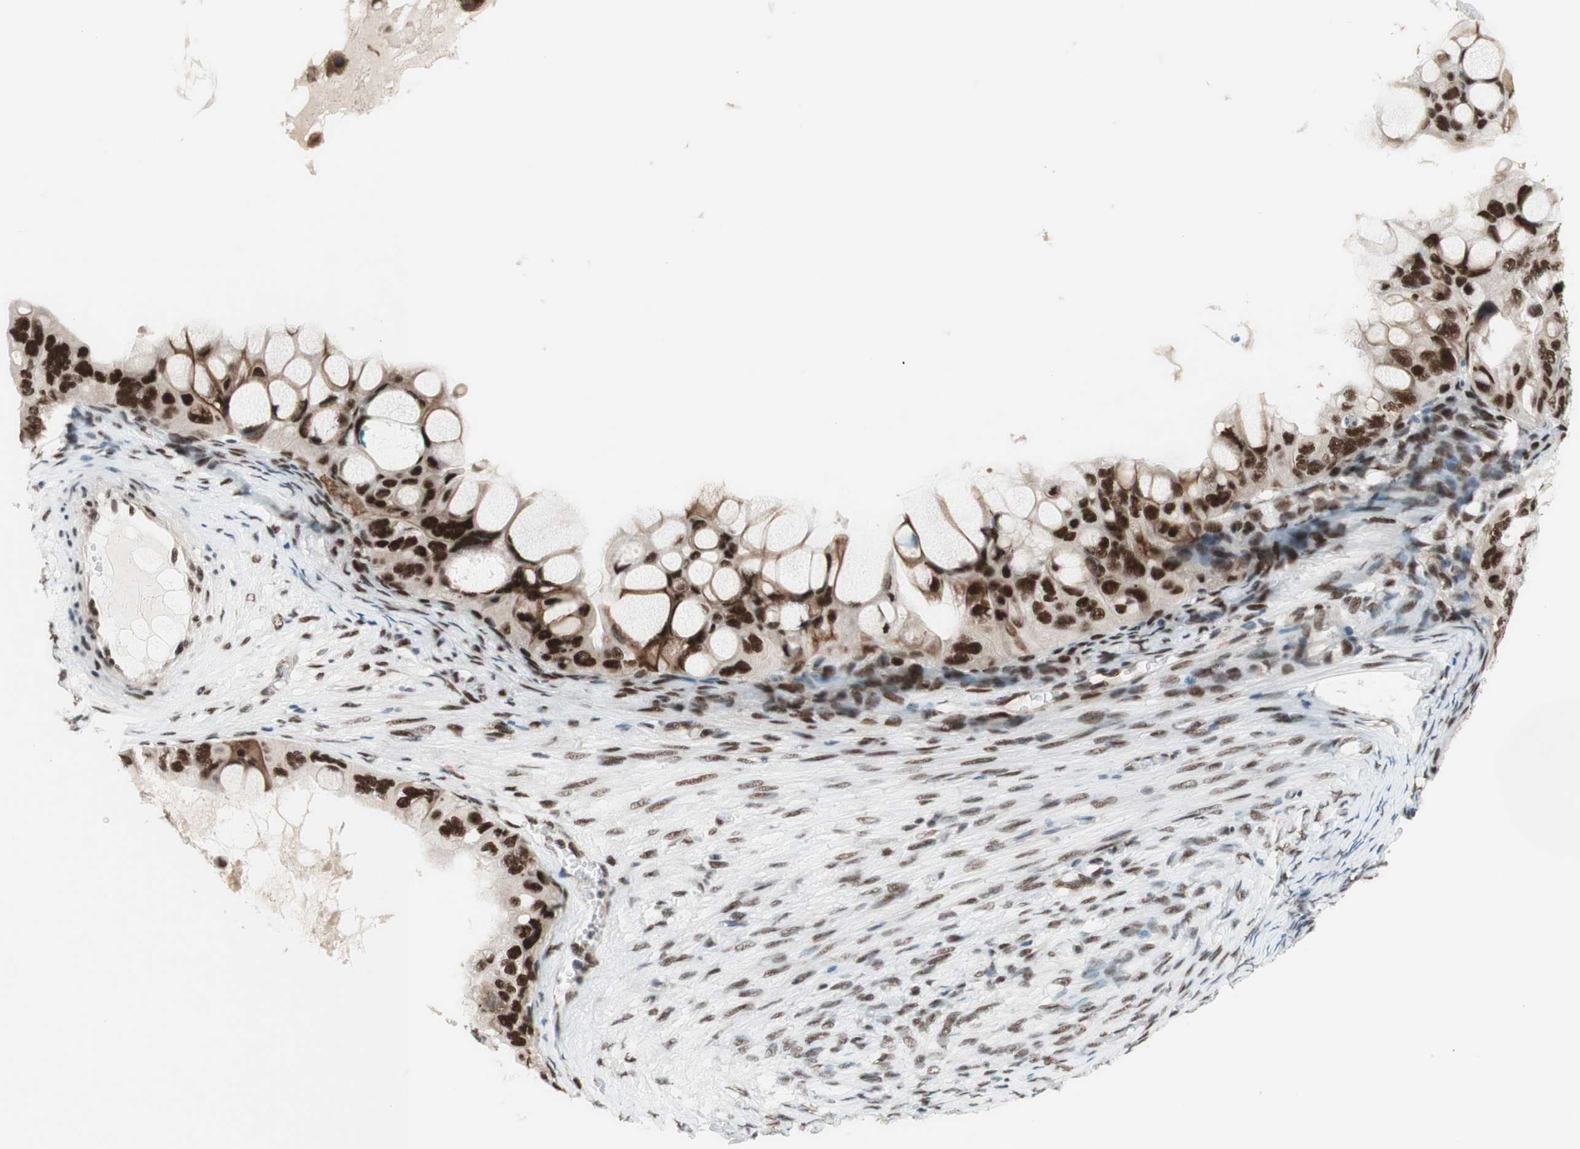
{"staining": {"intensity": "strong", "quantity": ">75%", "location": "nuclear"}, "tissue": "ovarian cancer", "cell_type": "Tumor cells", "image_type": "cancer", "snomed": [{"axis": "morphology", "description": "Cystadenocarcinoma, mucinous, NOS"}, {"axis": "topography", "description": "Ovary"}], "caption": "This is a micrograph of immunohistochemistry staining of ovarian cancer (mucinous cystadenocarcinoma), which shows strong expression in the nuclear of tumor cells.", "gene": "PRPF19", "patient": {"sex": "female", "age": 80}}